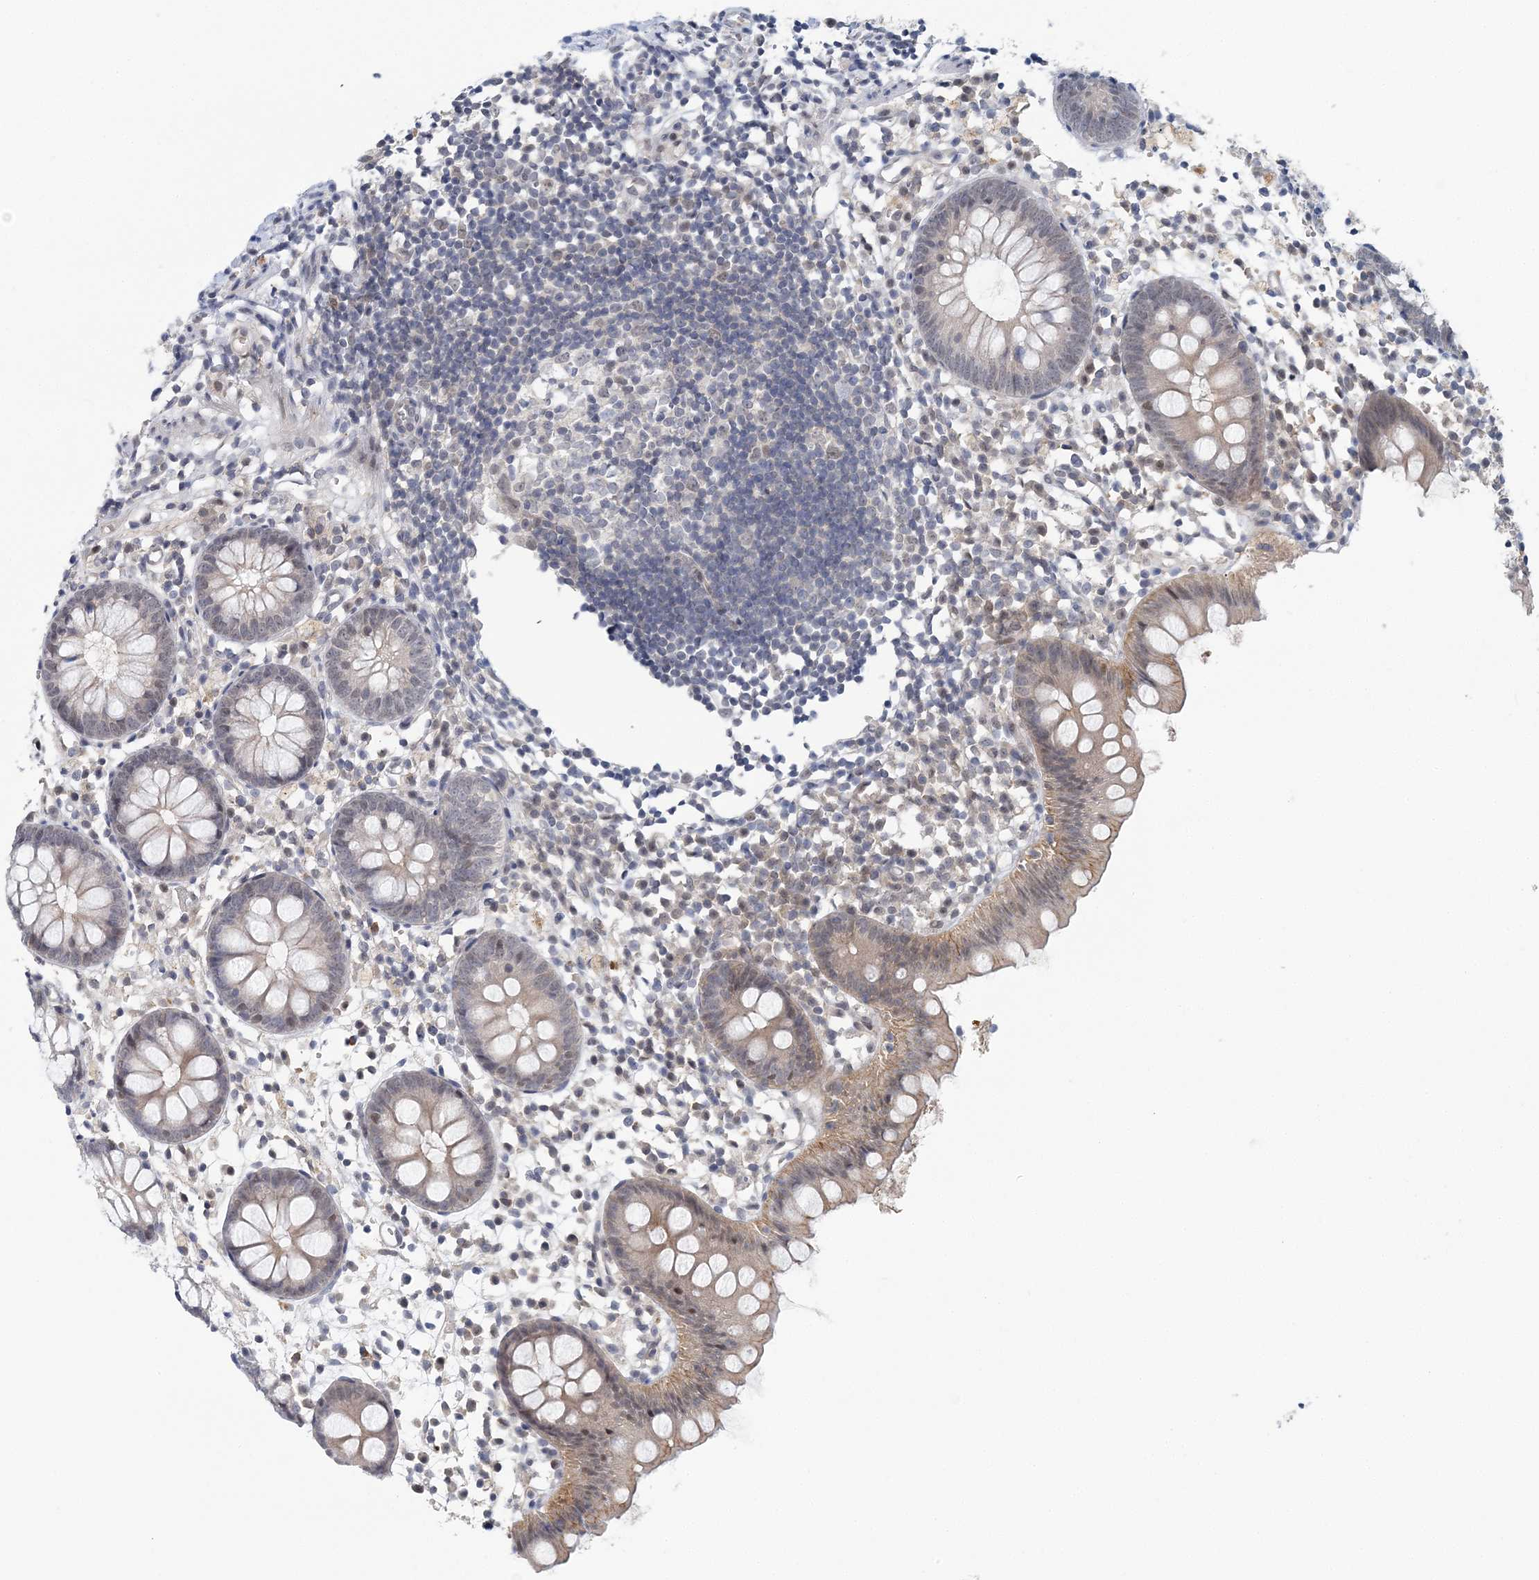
{"staining": {"intensity": "moderate", "quantity": "25%-75%", "location": "cytoplasmic/membranous,nuclear"}, "tissue": "appendix", "cell_type": "Glandular cells", "image_type": "normal", "snomed": [{"axis": "morphology", "description": "Normal tissue, NOS"}, {"axis": "topography", "description": "Appendix"}], "caption": "Immunohistochemistry (DAB) staining of benign human appendix demonstrates moderate cytoplasmic/membranous,nuclear protein expression in about 25%-75% of glandular cells.", "gene": "HYCC2", "patient": {"sex": "female", "age": 20}}